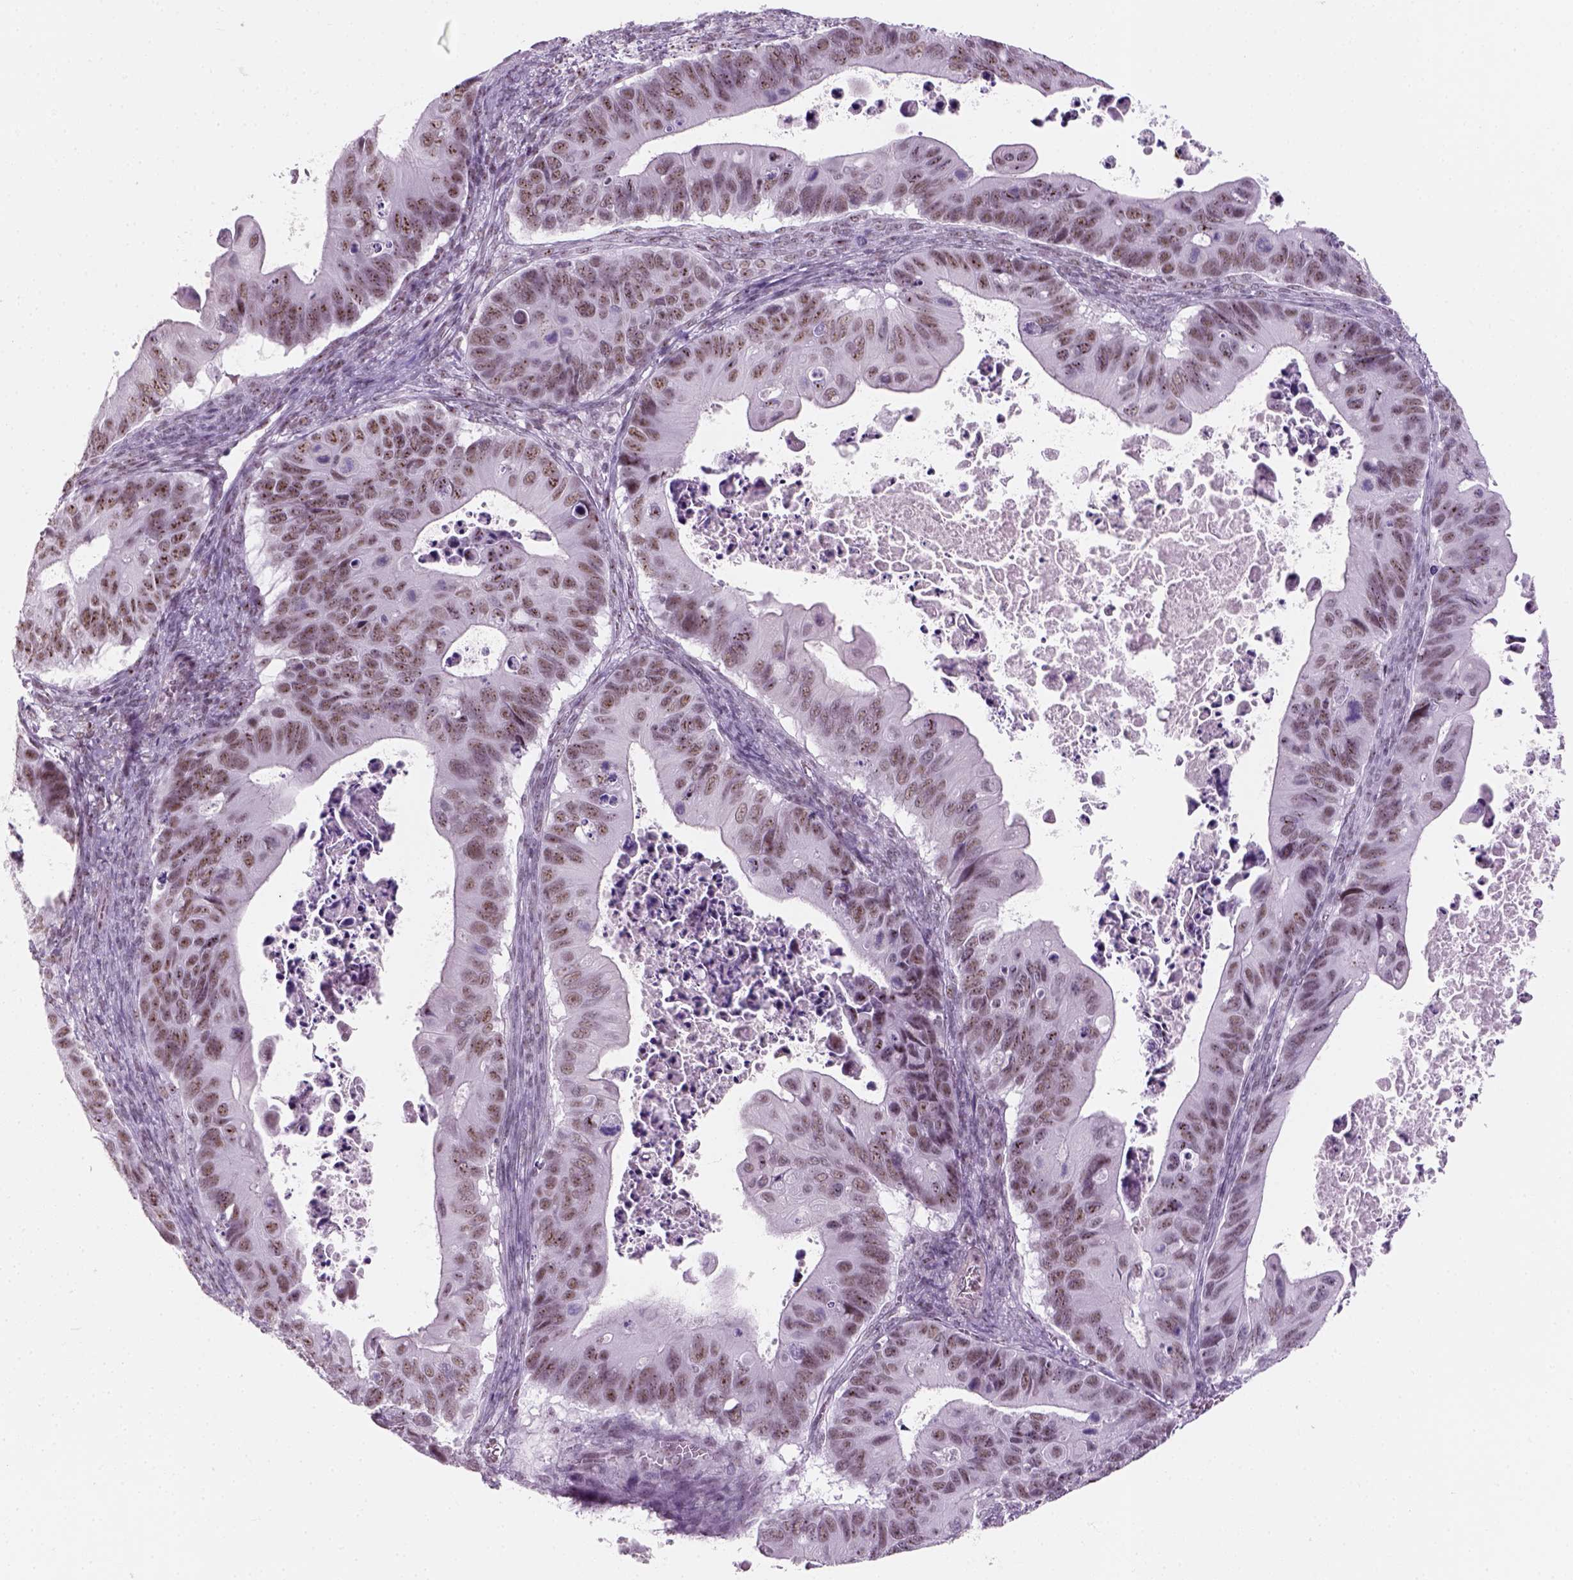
{"staining": {"intensity": "weak", "quantity": ">75%", "location": "nuclear"}, "tissue": "ovarian cancer", "cell_type": "Tumor cells", "image_type": "cancer", "snomed": [{"axis": "morphology", "description": "Cystadenocarcinoma, mucinous, NOS"}, {"axis": "topography", "description": "Ovary"}], "caption": "IHC of ovarian mucinous cystadenocarcinoma reveals low levels of weak nuclear staining in approximately >75% of tumor cells.", "gene": "ZNF865", "patient": {"sex": "female", "age": 64}}